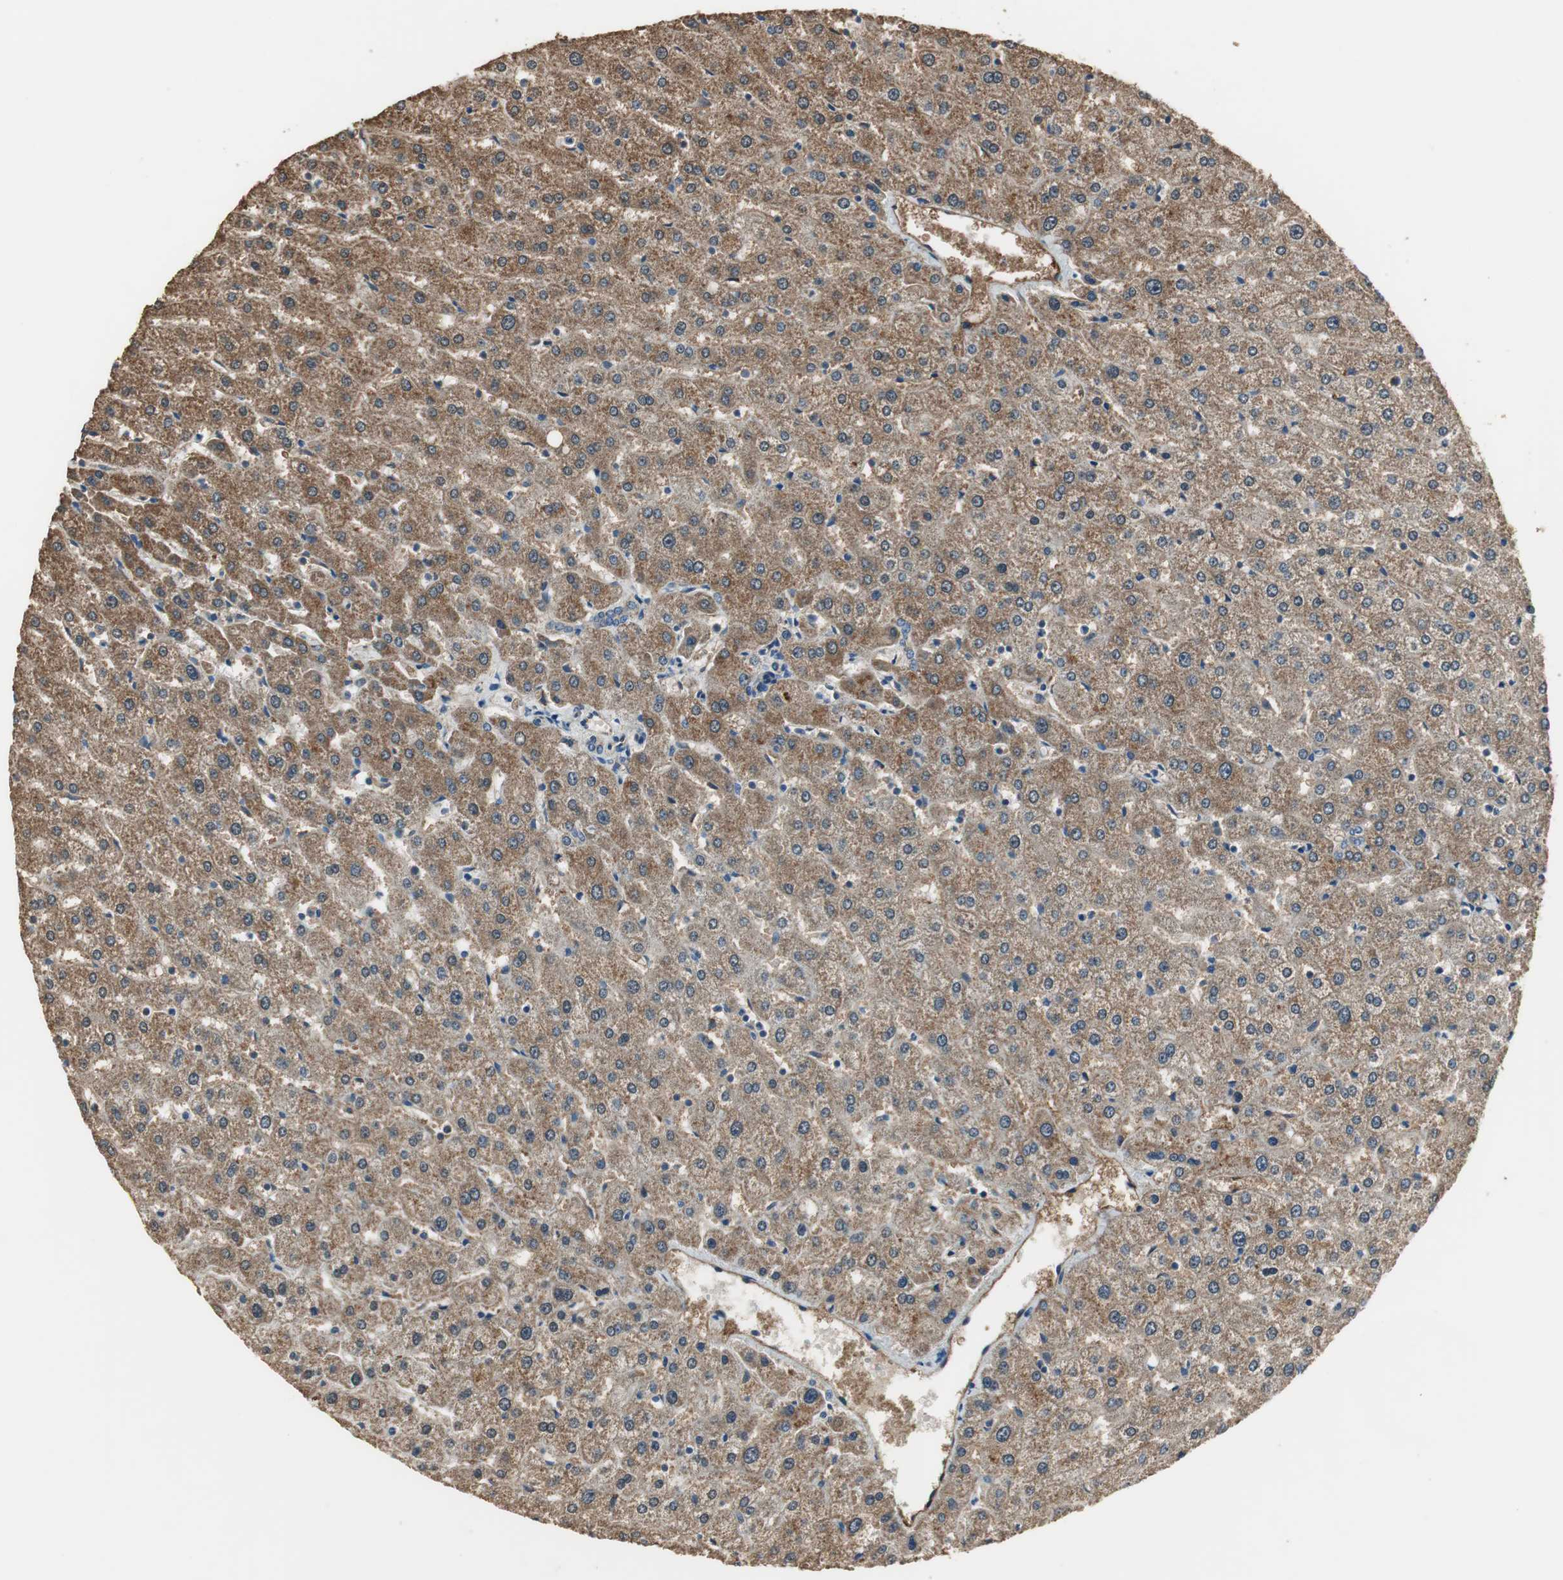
{"staining": {"intensity": "weak", "quantity": ">75%", "location": "cytoplasmic/membranous"}, "tissue": "liver", "cell_type": "Cholangiocytes", "image_type": "normal", "snomed": [{"axis": "morphology", "description": "Normal tissue, NOS"}, {"axis": "morphology", "description": "Fibrosis, NOS"}, {"axis": "topography", "description": "Liver"}], "caption": "Liver stained for a protein (brown) reveals weak cytoplasmic/membranous positive staining in approximately >75% of cholangiocytes.", "gene": "MSTO1", "patient": {"sex": "female", "age": 29}}